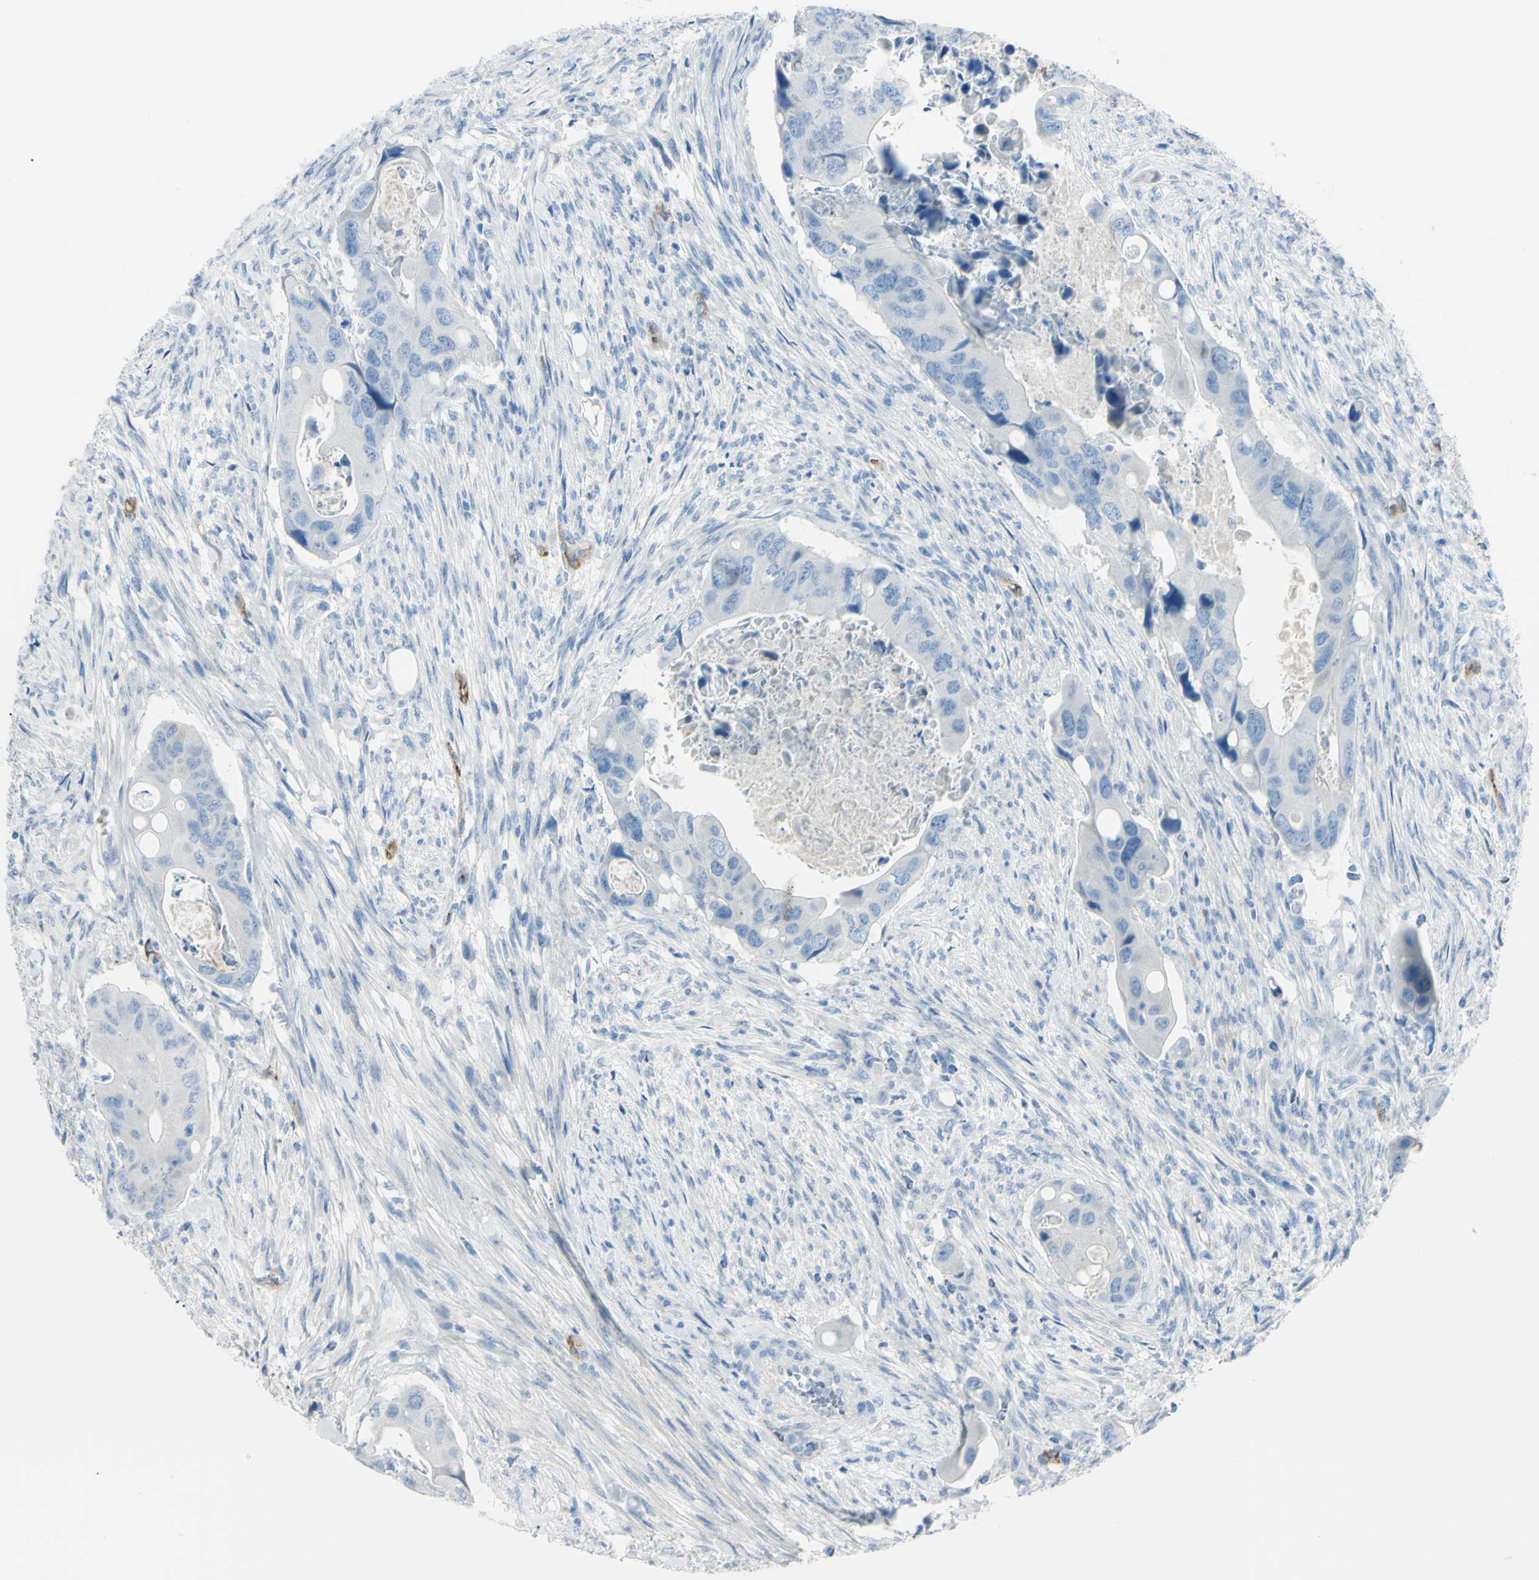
{"staining": {"intensity": "negative", "quantity": "none", "location": "none"}, "tissue": "colorectal cancer", "cell_type": "Tumor cells", "image_type": "cancer", "snomed": [{"axis": "morphology", "description": "Adenocarcinoma, NOS"}, {"axis": "topography", "description": "Rectum"}], "caption": "This is an immunohistochemistry (IHC) micrograph of colorectal cancer. There is no positivity in tumor cells.", "gene": "FOLH1", "patient": {"sex": "female", "age": 57}}